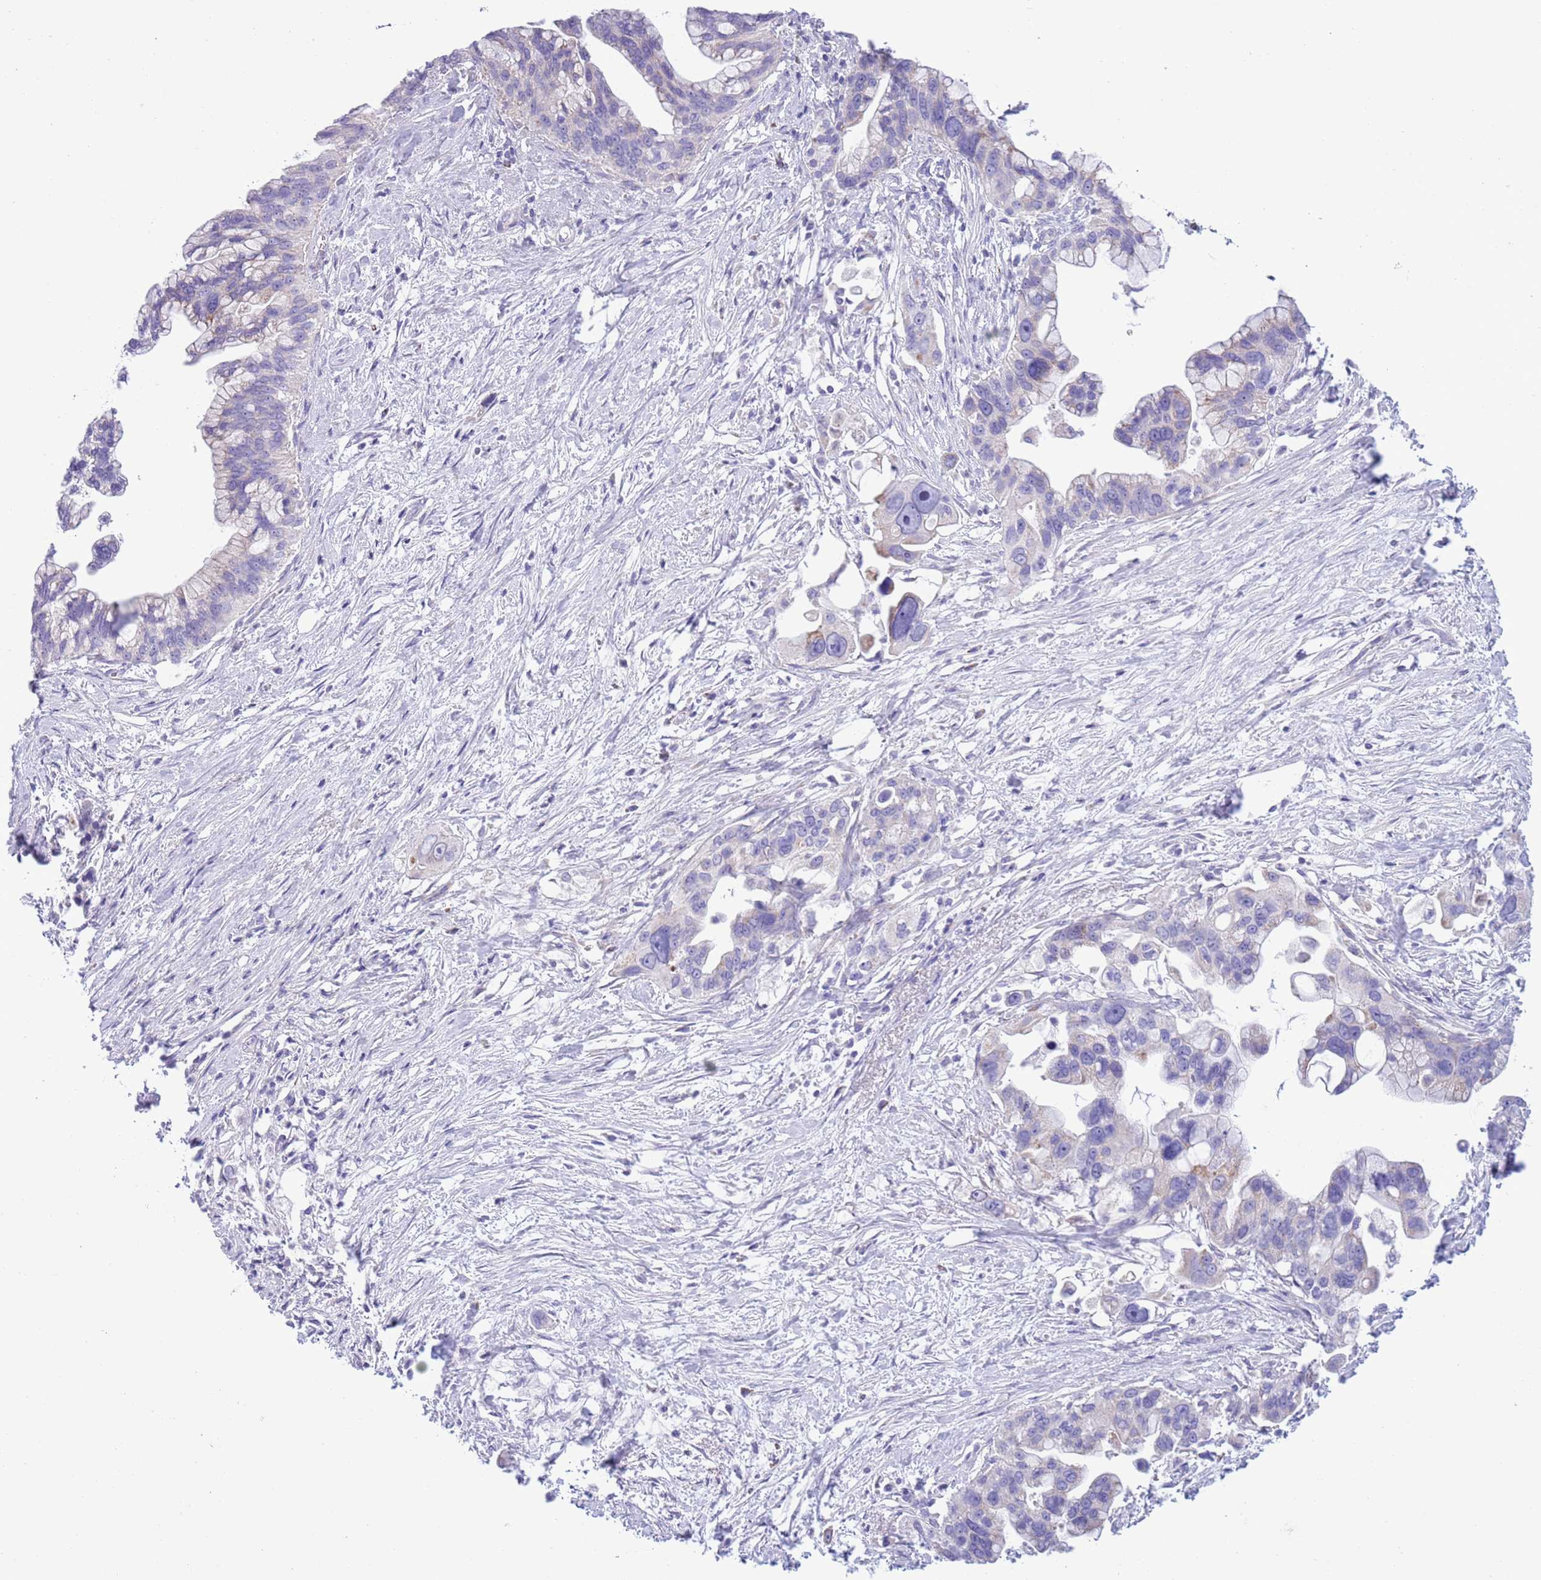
{"staining": {"intensity": "negative", "quantity": "none", "location": "none"}, "tissue": "pancreatic cancer", "cell_type": "Tumor cells", "image_type": "cancer", "snomed": [{"axis": "morphology", "description": "Adenocarcinoma, NOS"}, {"axis": "topography", "description": "Pancreas"}], "caption": "This micrograph is of pancreatic cancer stained with immunohistochemistry to label a protein in brown with the nuclei are counter-stained blue. There is no staining in tumor cells. Nuclei are stained in blue.", "gene": "MOCOS", "patient": {"sex": "female", "age": 83}}